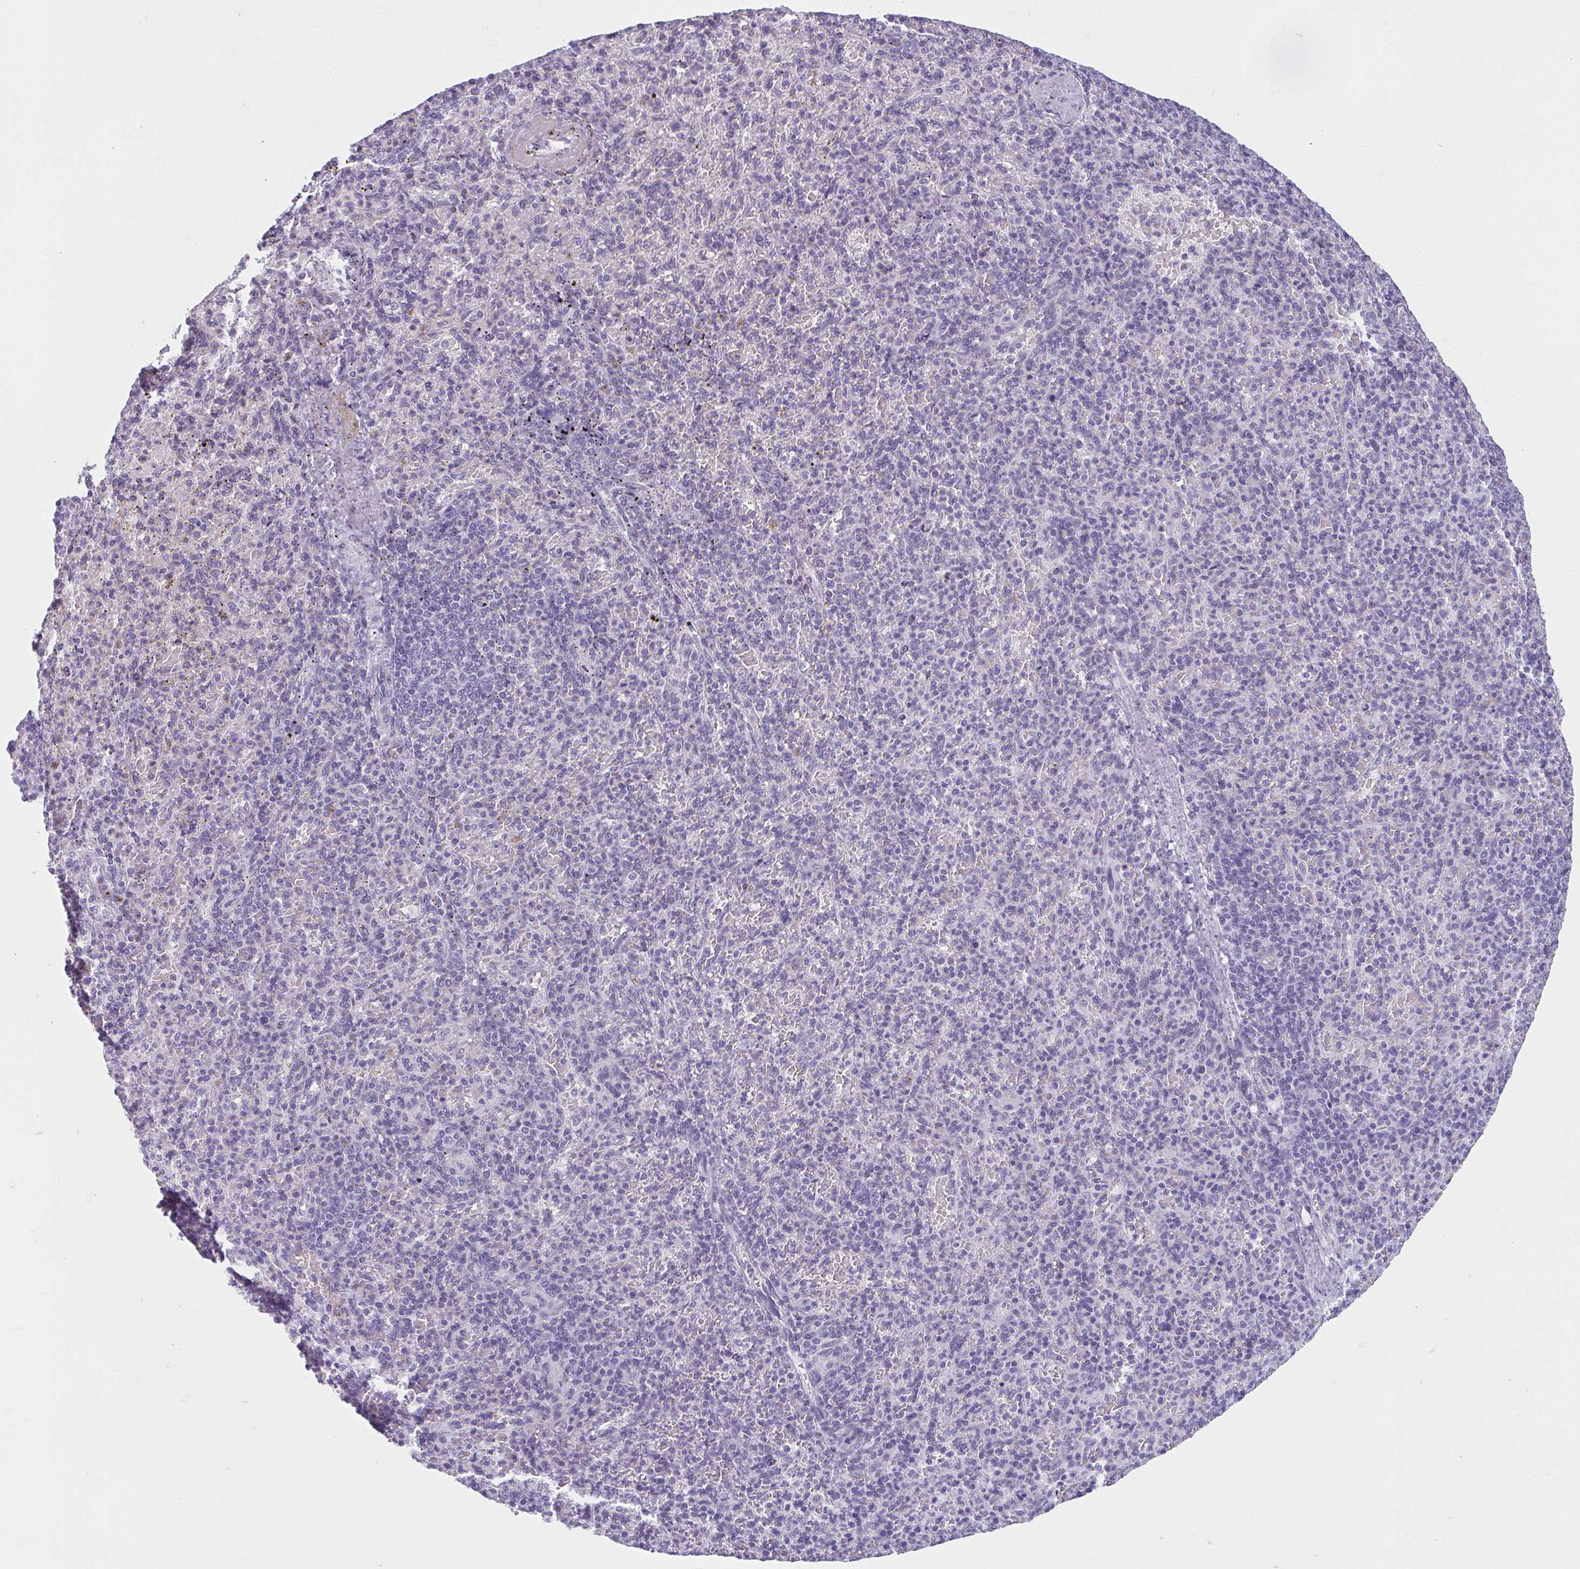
{"staining": {"intensity": "negative", "quantity": "none", "location": "none"}, "tissue": "spleen", "cell_type": "Cells in red pulp", "image_type": "normal", "snomed": [{"axis": "morphology", "description": "Normal tissue, NOS"}, {"axis": "topography", "description": "Spleen"}], "caption": "Protein analysis of normal spleen shows no significant positivity in cells in red pulp. The staining was performed using DAB to visualize the protein expression in brown, while the nuclei were stained in blue with hematoxylin (Magnification: 20x).", "gene": "MOBP", "patient": {"sex": "female", "age": 74}}